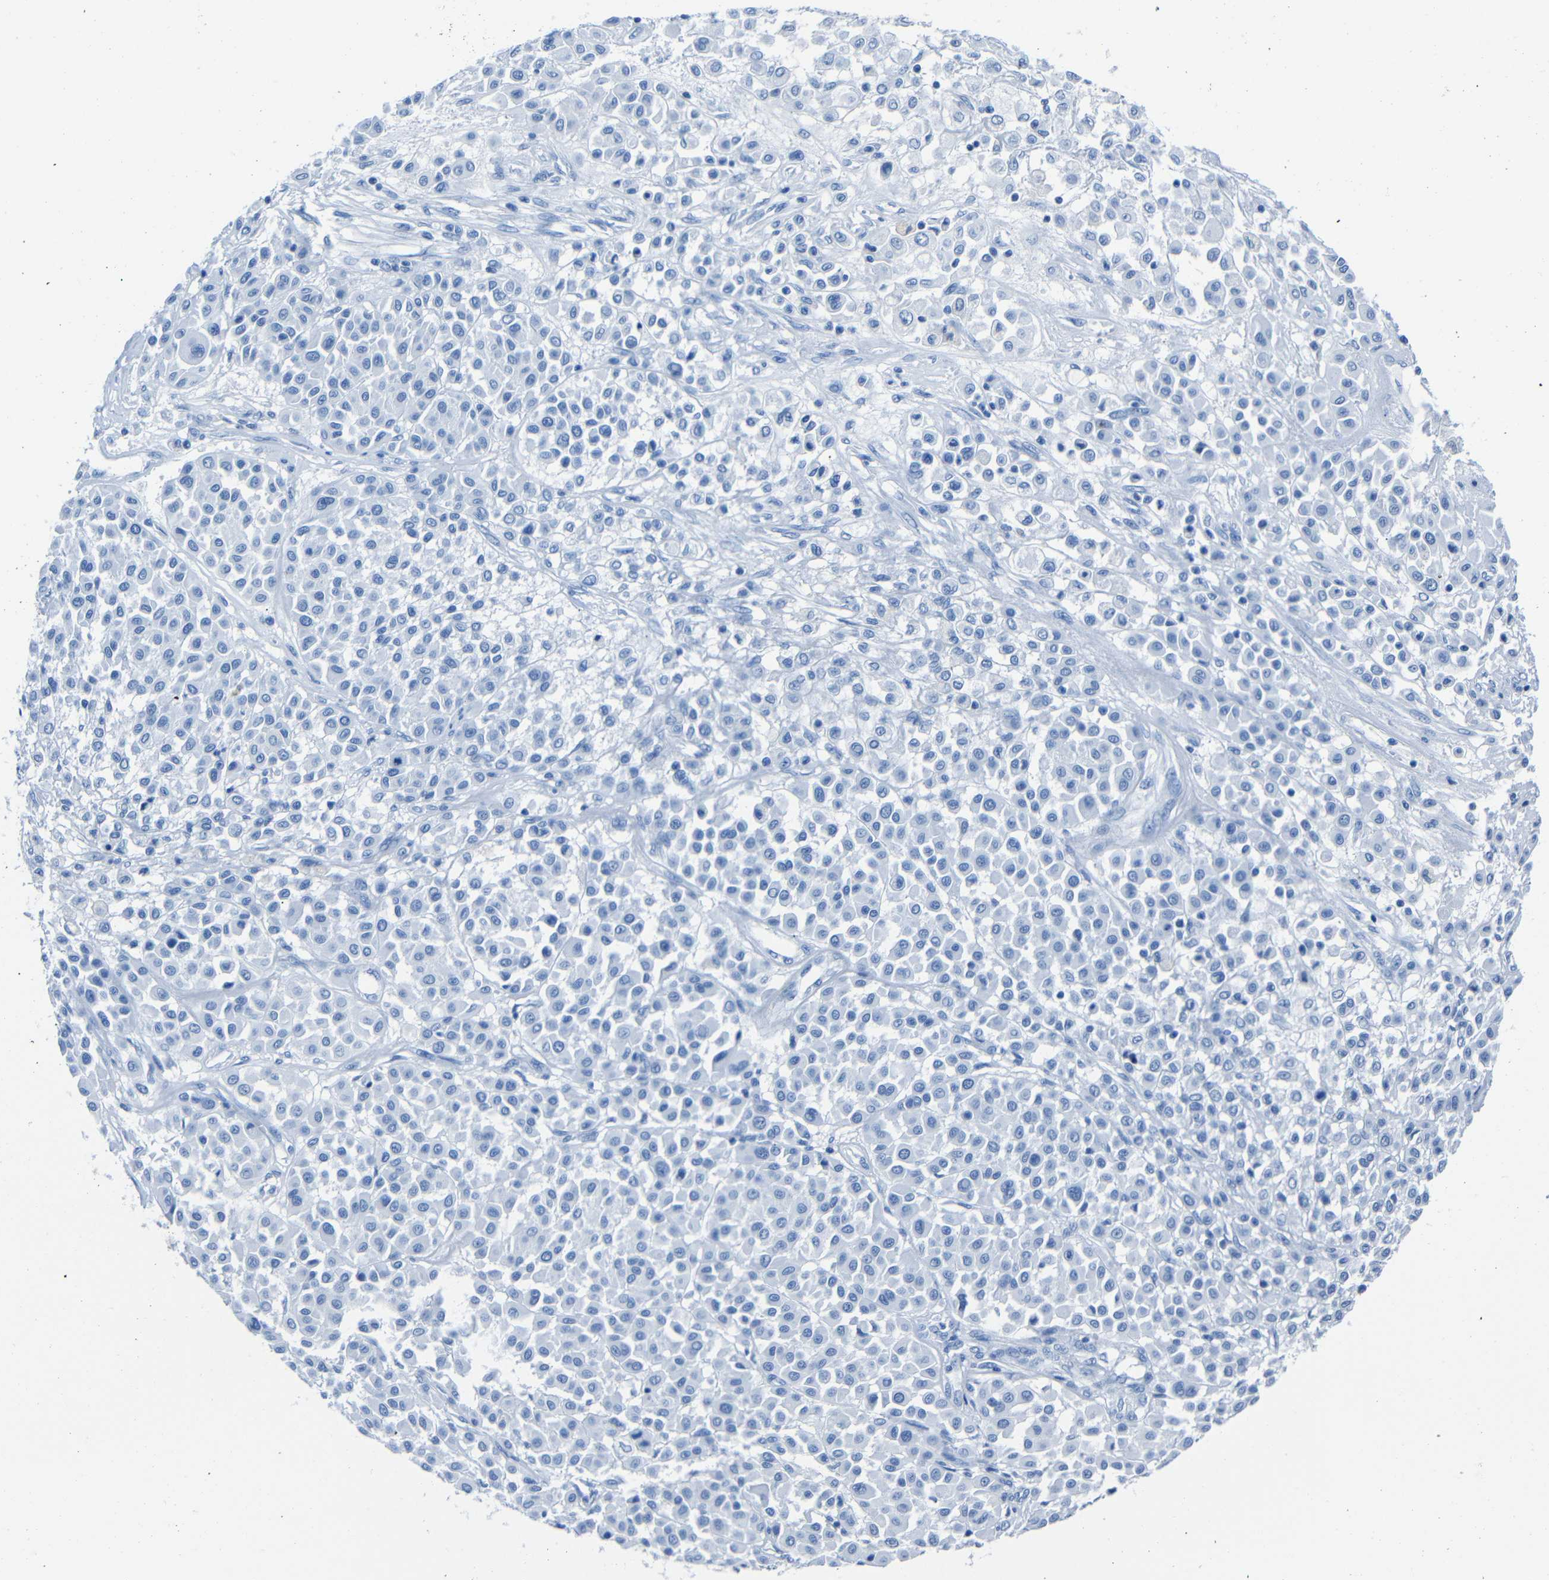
{"staining": {"intensity": "negative", "quantity": "none", "location": "none"}, "tissue": "melanoma", "cell_type": "Tumor cells", "image_type": "cancer", "snomed": [{"axis": "morphology", "description": "Malignant melanoma, Metastatic site"}, {"axis": "topography", "description": "Soft tissue"}], "caption": "Immunohistochemistry photomicrograph of neoplastic tissue: human melanoma stained with DAB (3,3'-diaminobenzidine) displays no significant protein expression in tumor cells. (Brightfield microscopy of DAB IHC at high magnification).", "gene": "CLDN11", "patient": {"sex": "male", "age": 41}}